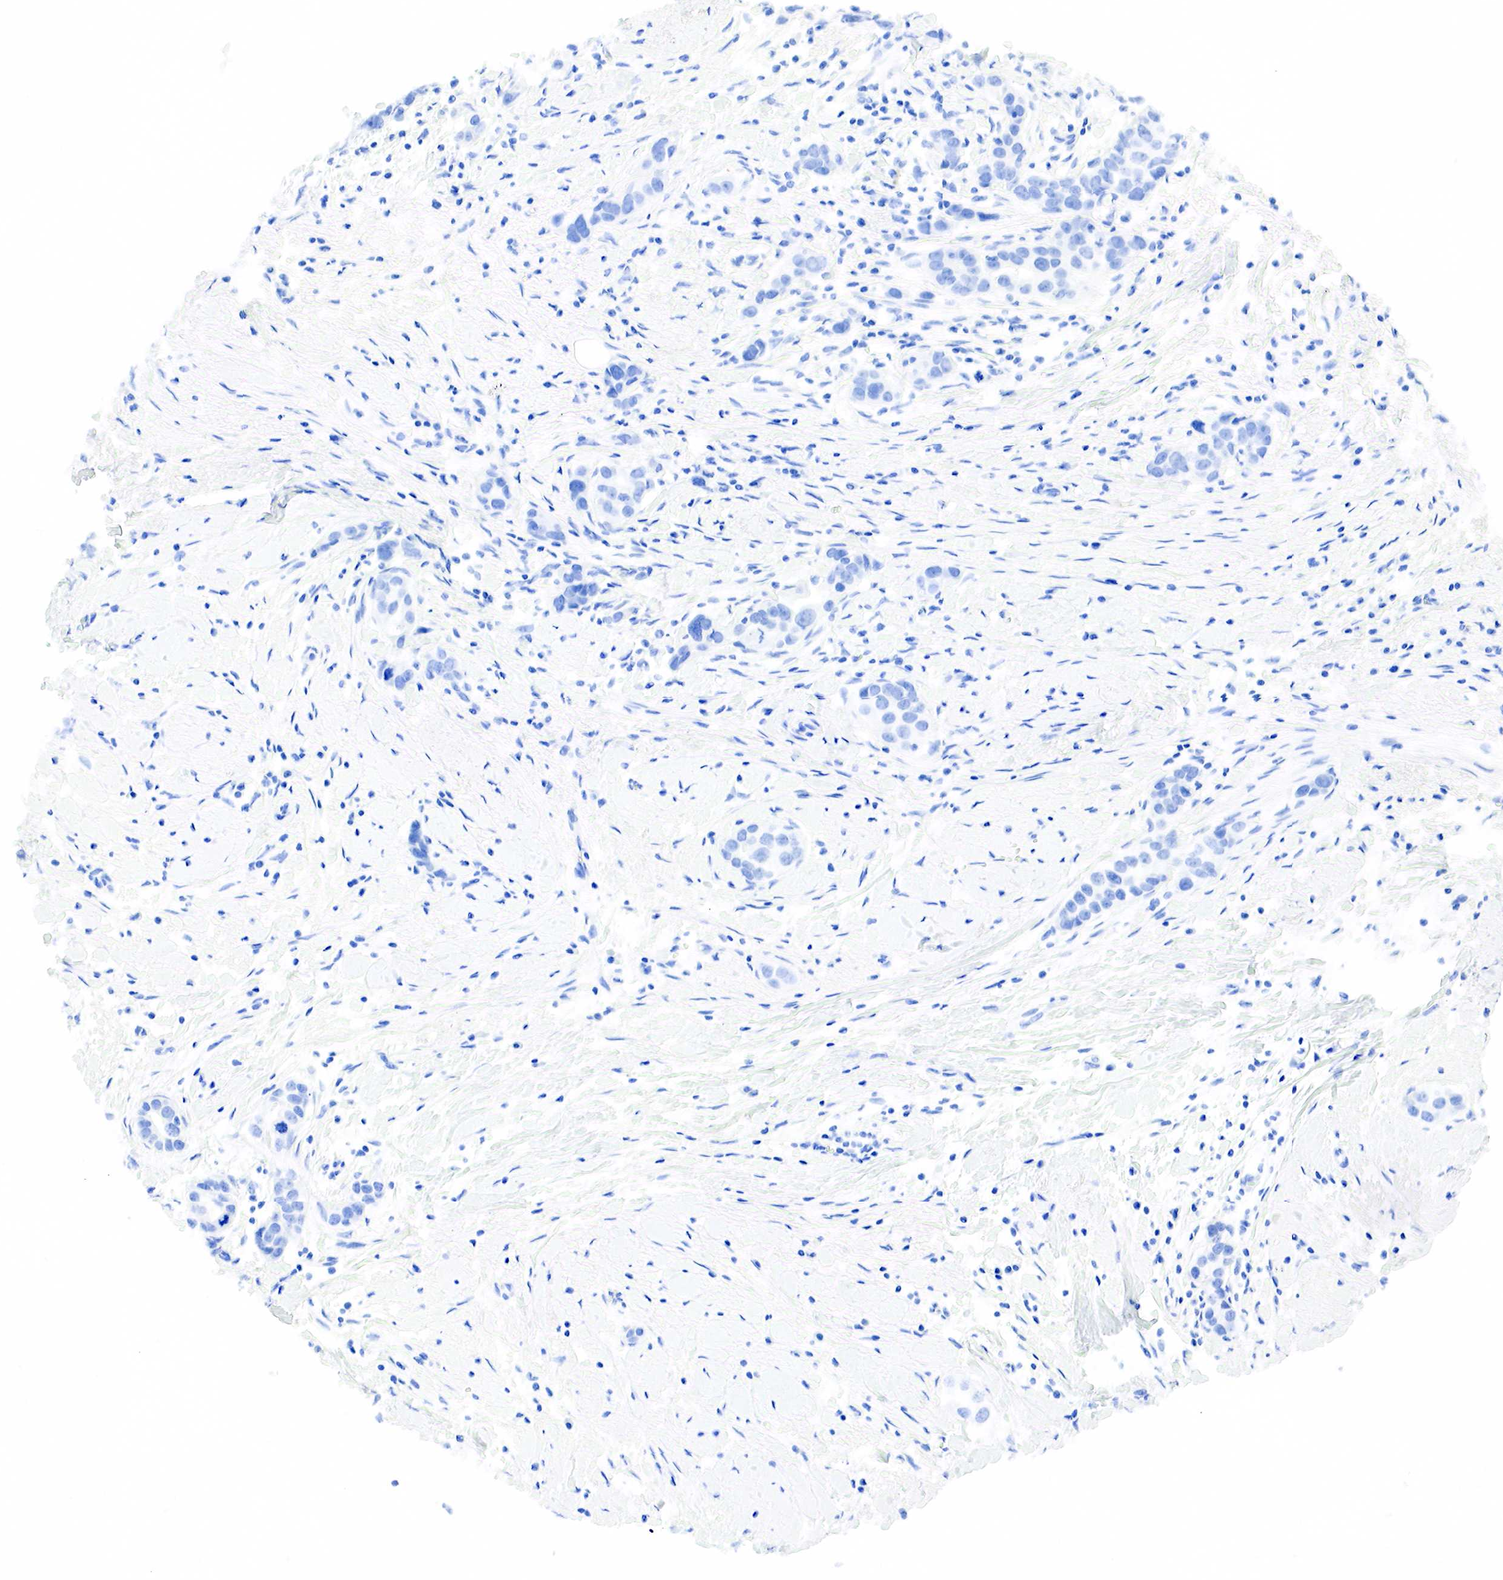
{"staining": {"intensity": "negative", "quantity": "none", "location": "none"}, "tissue": "breast cancer", "cell_type": "Tumor cells", "image_type": "cancer", "snomed": [{"axis": "morphology", "description": "Duct carcinoma"}, {"axis": "topography", "description": "Breast"}], "caption": "DAB (3,3'-diaminobenzidine) immunohistochemical staining of human breast infiltrating ductal carcinoma demonstrates no significant positivity in tumor cells.", "gene": "PTH", "patient": {"sex": "female", "age": 55}}